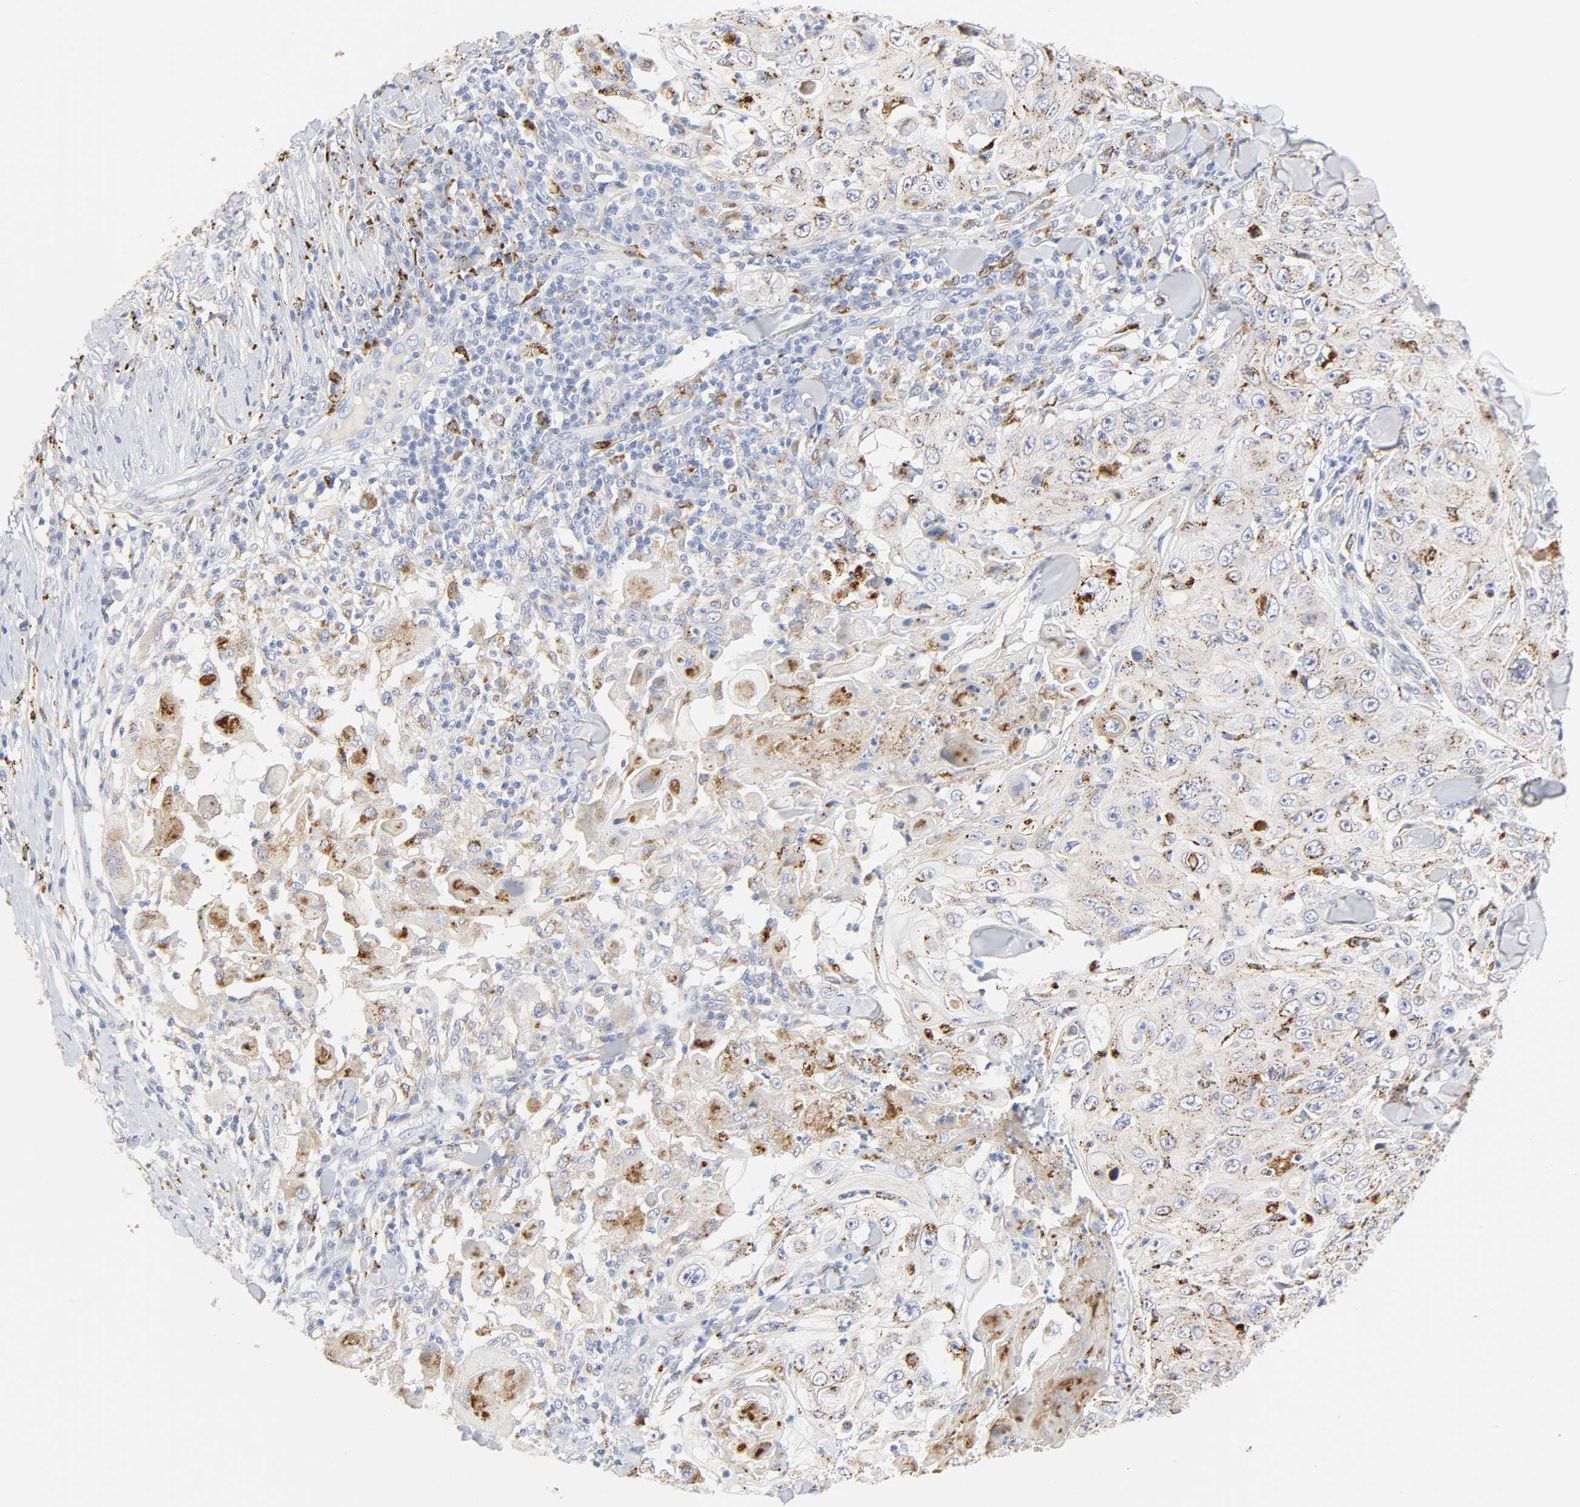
{"staining": {"intensity": "strong", "quantity": "25%-75%", "location": "cytoplasmic/membranous"}, "tissue": "skin cancer", "cell_type": "Tumor cells", "image_type": "cancer", "snomed": [{"axis": "morphology", "description": "Squamous cell carcinoma, NOS"}, {"axis": "topography", "description": "Skin"}], "caption": "The immunohistochemical stain labels strong cytoplasmic/membranous staining in tumor cells of skin cancer tissue.", "gene": "MAGEB17", "patient": {"sex": "male", "age": 86}}